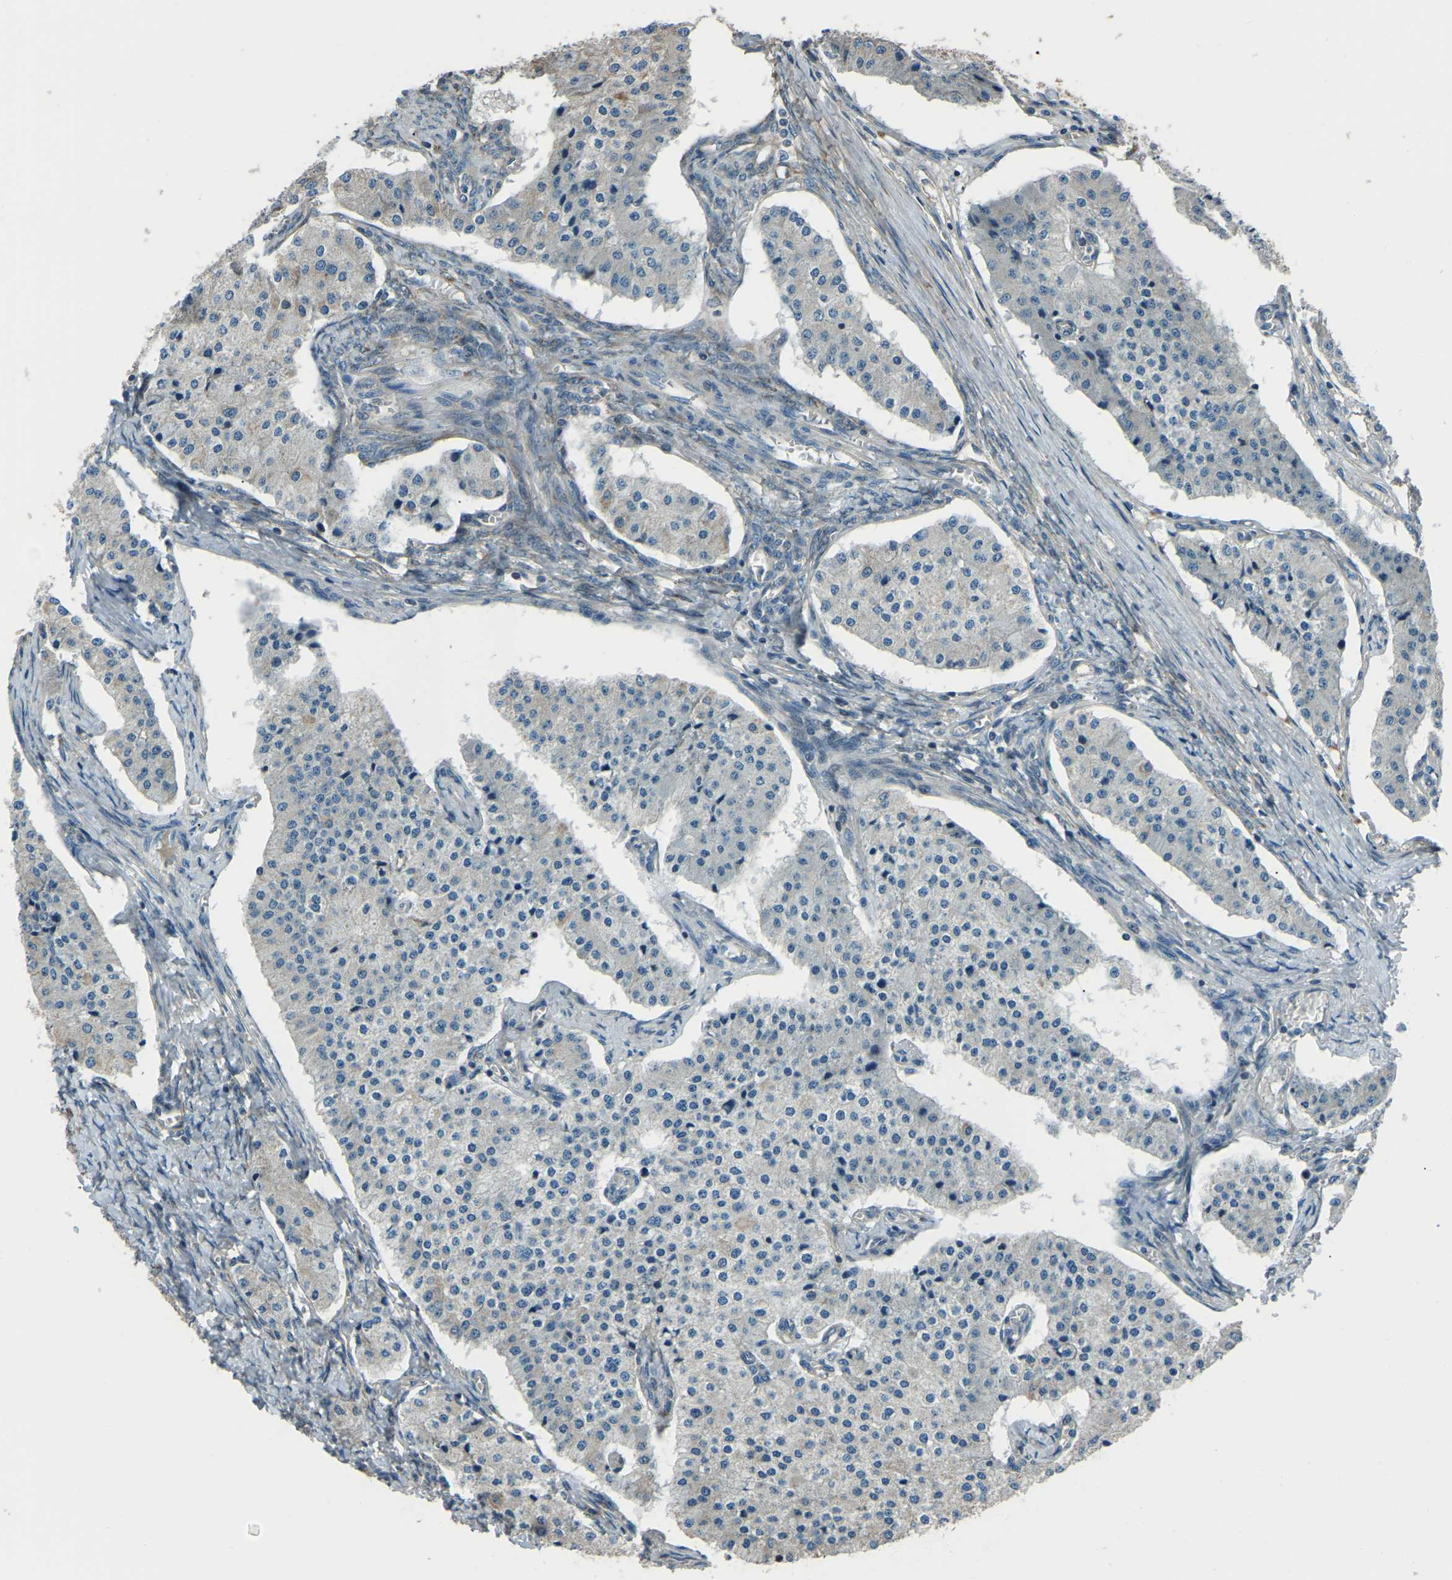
{"staining": {"intensity": "negative", "quantity": "none", "location": "none"}, "tissue": "carcinoid", "cell_type": "Tumor cells", "image_type": "cancer", "snomed": [{"axis": "morphology", "description": "Carcinoid, malignant, NOS"}, {"axis": "topography", "description": "Colon"}], "caption": "Protein analysis of carcinoid shows no significant expression in tumor cells. The staining was performed using DAB to visualize the protein expression in brown, while the nuclei were stained in blue with hematoxylin (Magnification: 20x).", "gene": "COL3A1", "patient": {"sex": "female", "age": 52}}